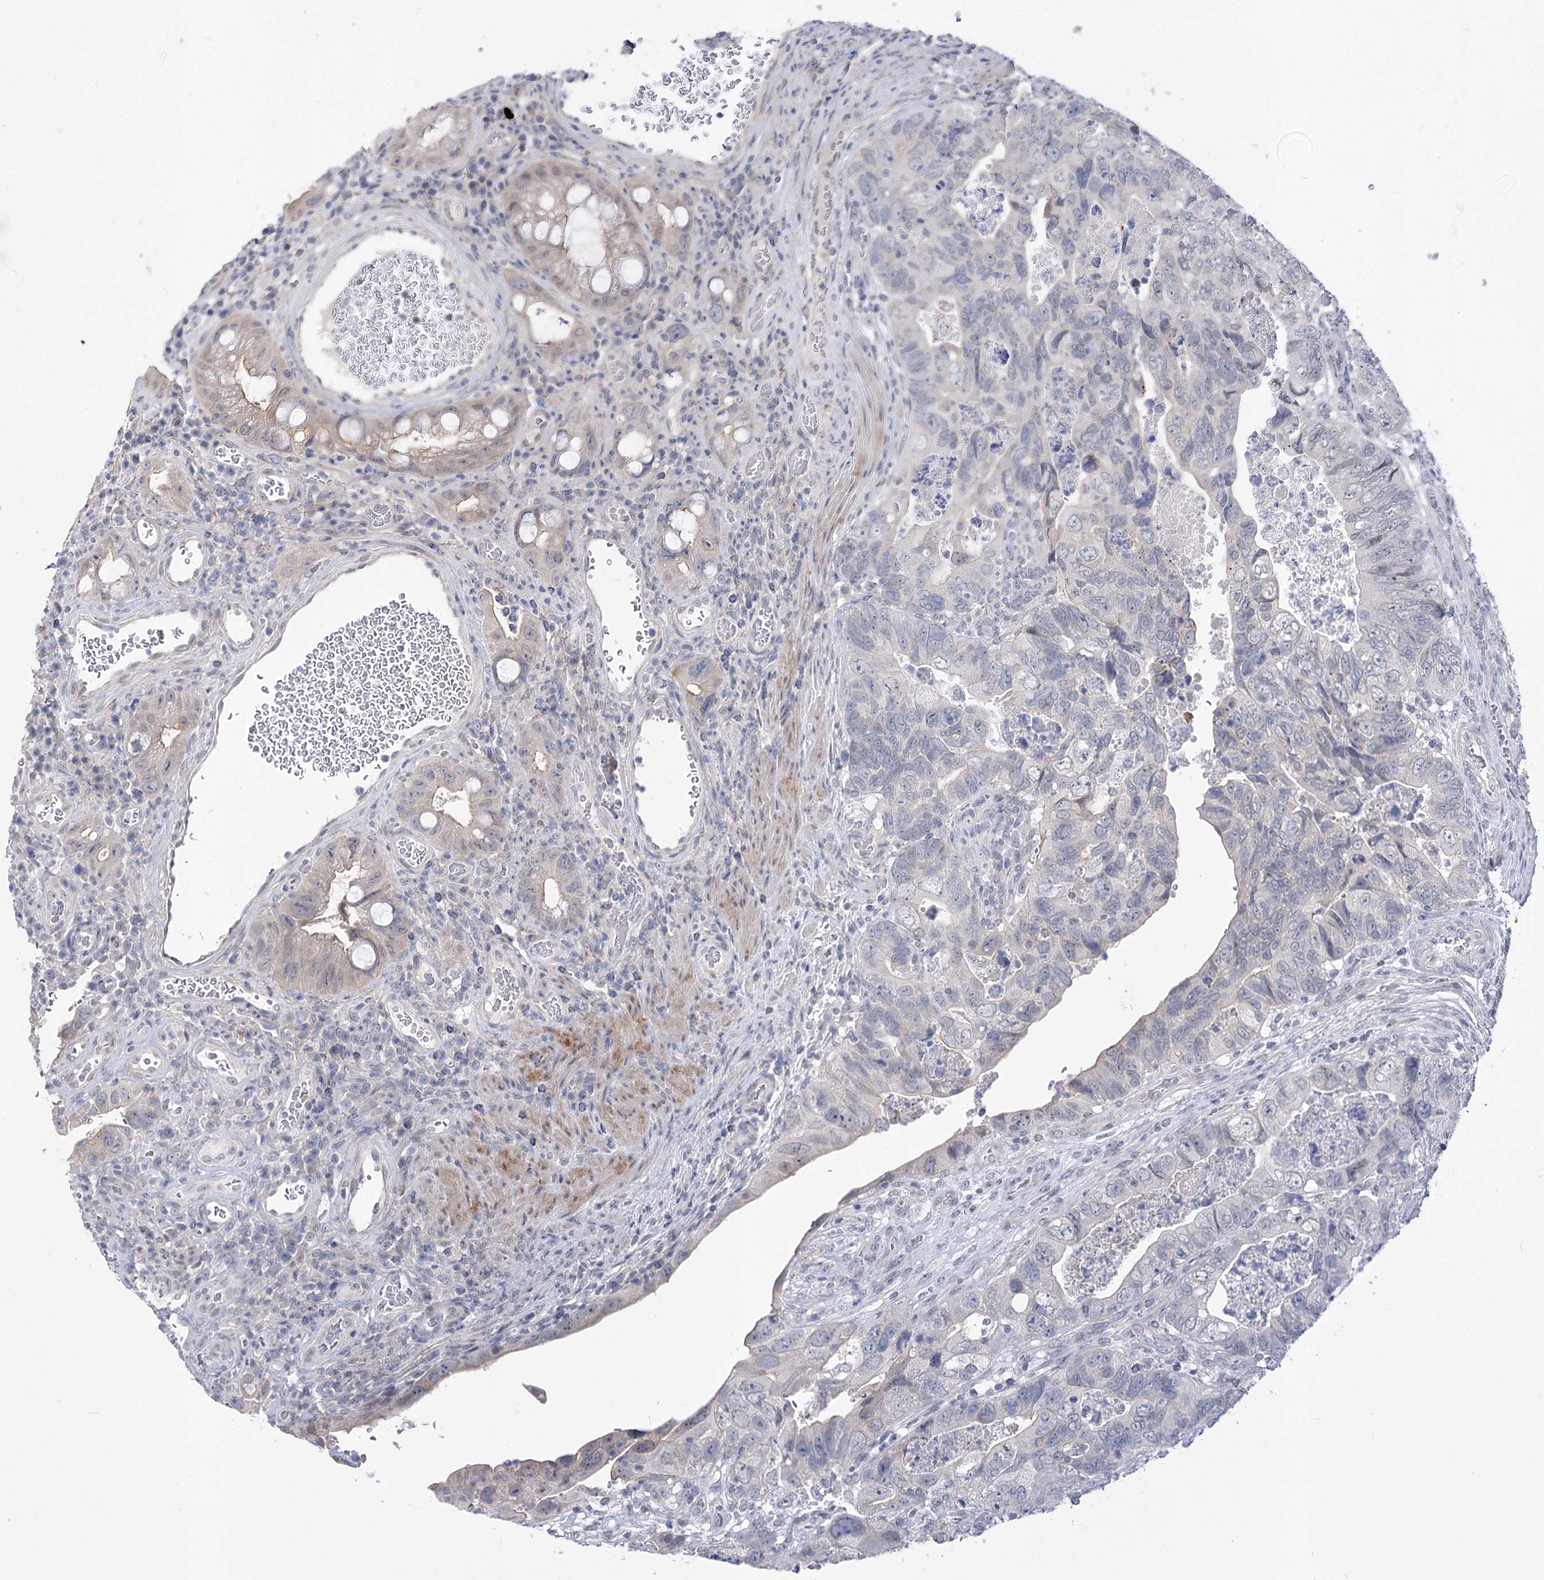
{"staining": {"intensity": "negative", "quantity": "none", "location": "none"}, "tissue": "colorectal cancer", "cell_type": "Tumor cells", "image_type": "cancer", "snomed": [{"axis": "morphology", "description": "Adenocarcinoma, NOS"}, {"axis": "topography", "description": "Rectum"}], "caption": "Tumor cells show no significant protein expression in colorectal cancer (adenocarcinoma).", "gene": "ATP10B", "patient": {"sex": "male", "age": 63}}